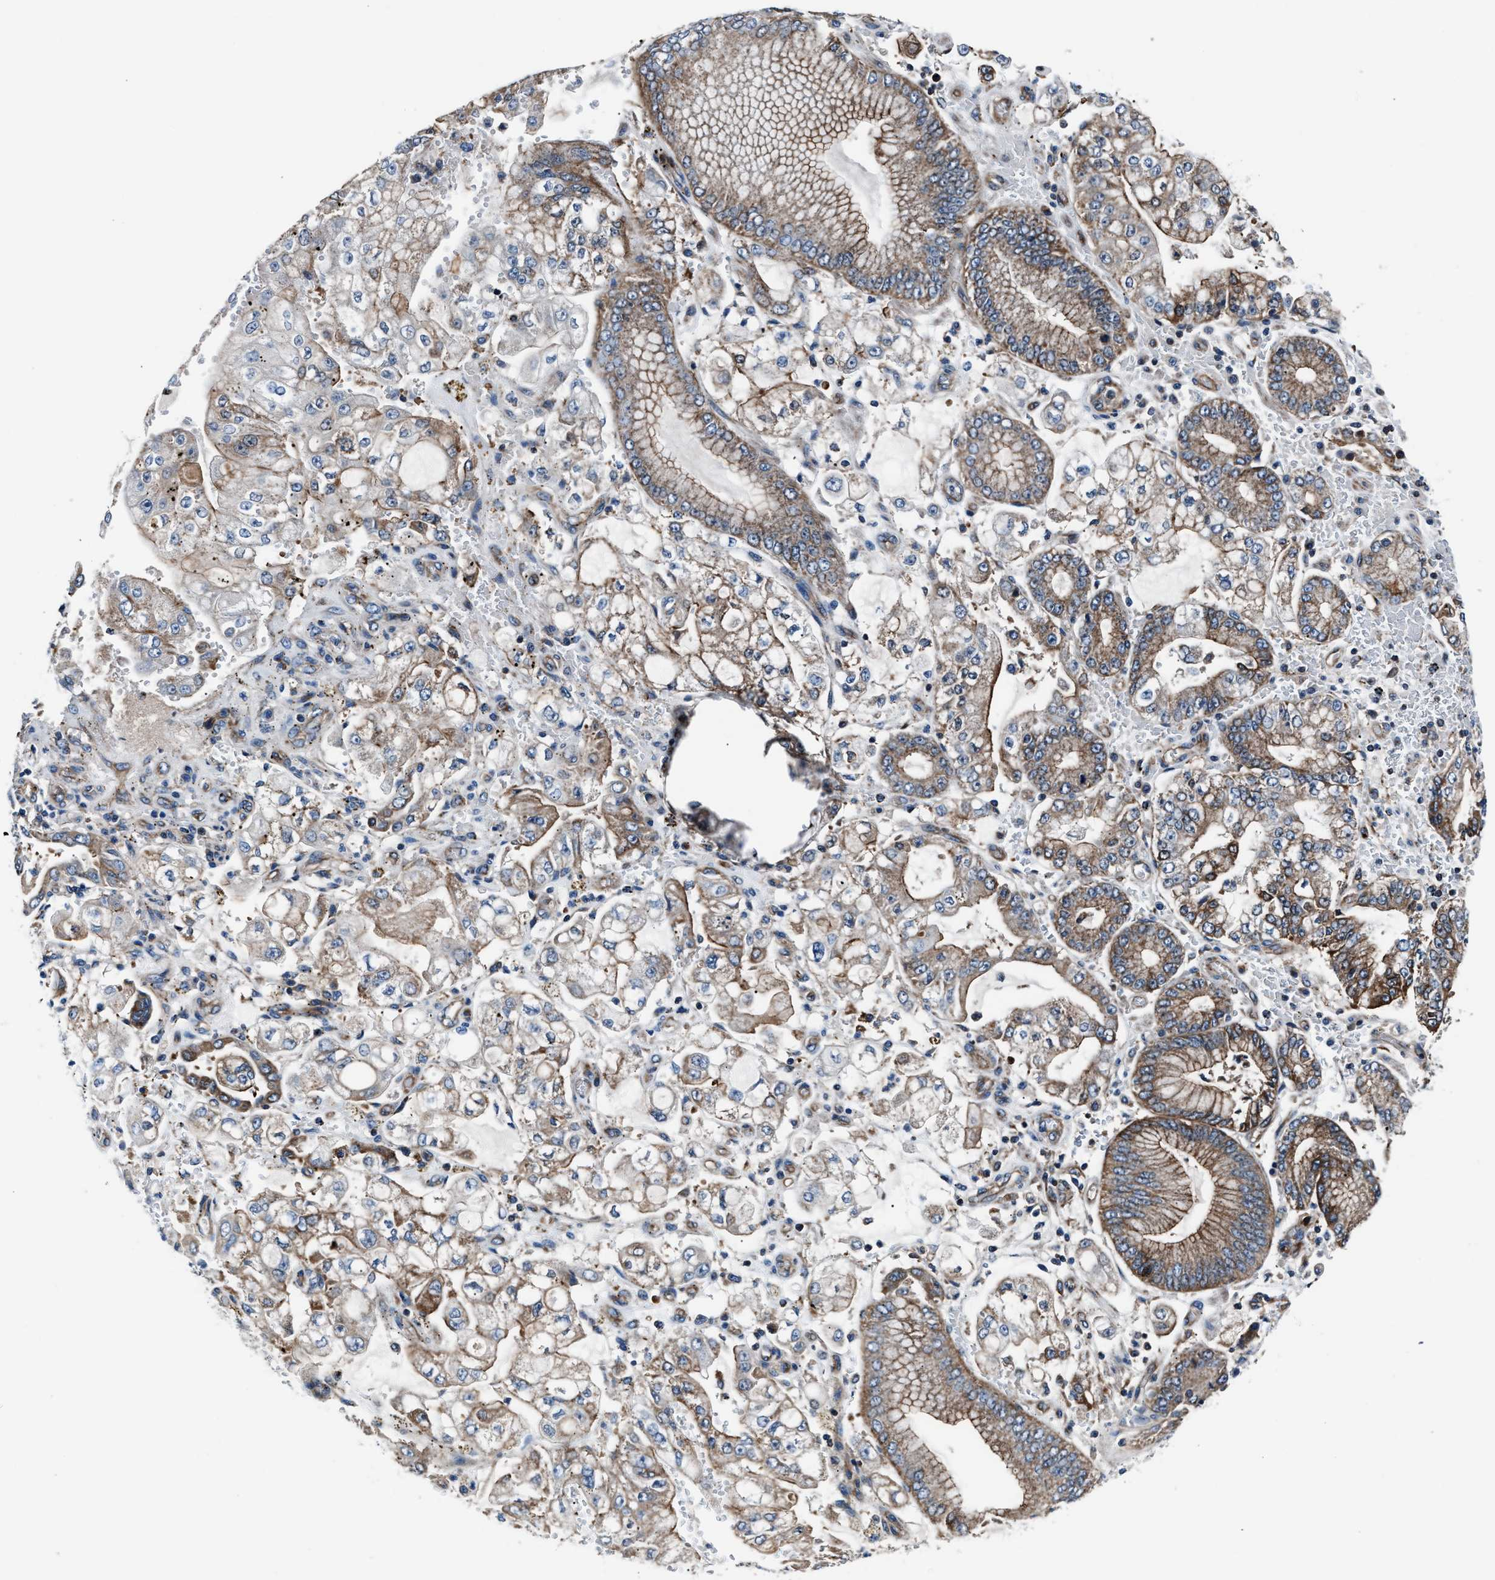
{"staining": {"intensity": "moderate", "quantity": ">75%", "location": "cytoplasmic/membranous"}, "tissue": "stomach cancer", "cell_type": "Tumor cells", "image_type": "cancer", "snomed": [{"axis": "morphology", "description": "Adenocarcinoma, NOS"}, {"axis": "topography", "description": "Stomach"}], "caption": "IHC photomicrograph of stomach cancer (adenocarcinoma) stained for a protein (brown), which displays medium levels of moderate cytoplasmic/membranous staining in approximately >75% of tumor cells.", "gene": "GGCT", "patient": {"sex": "male", "age": 76}}